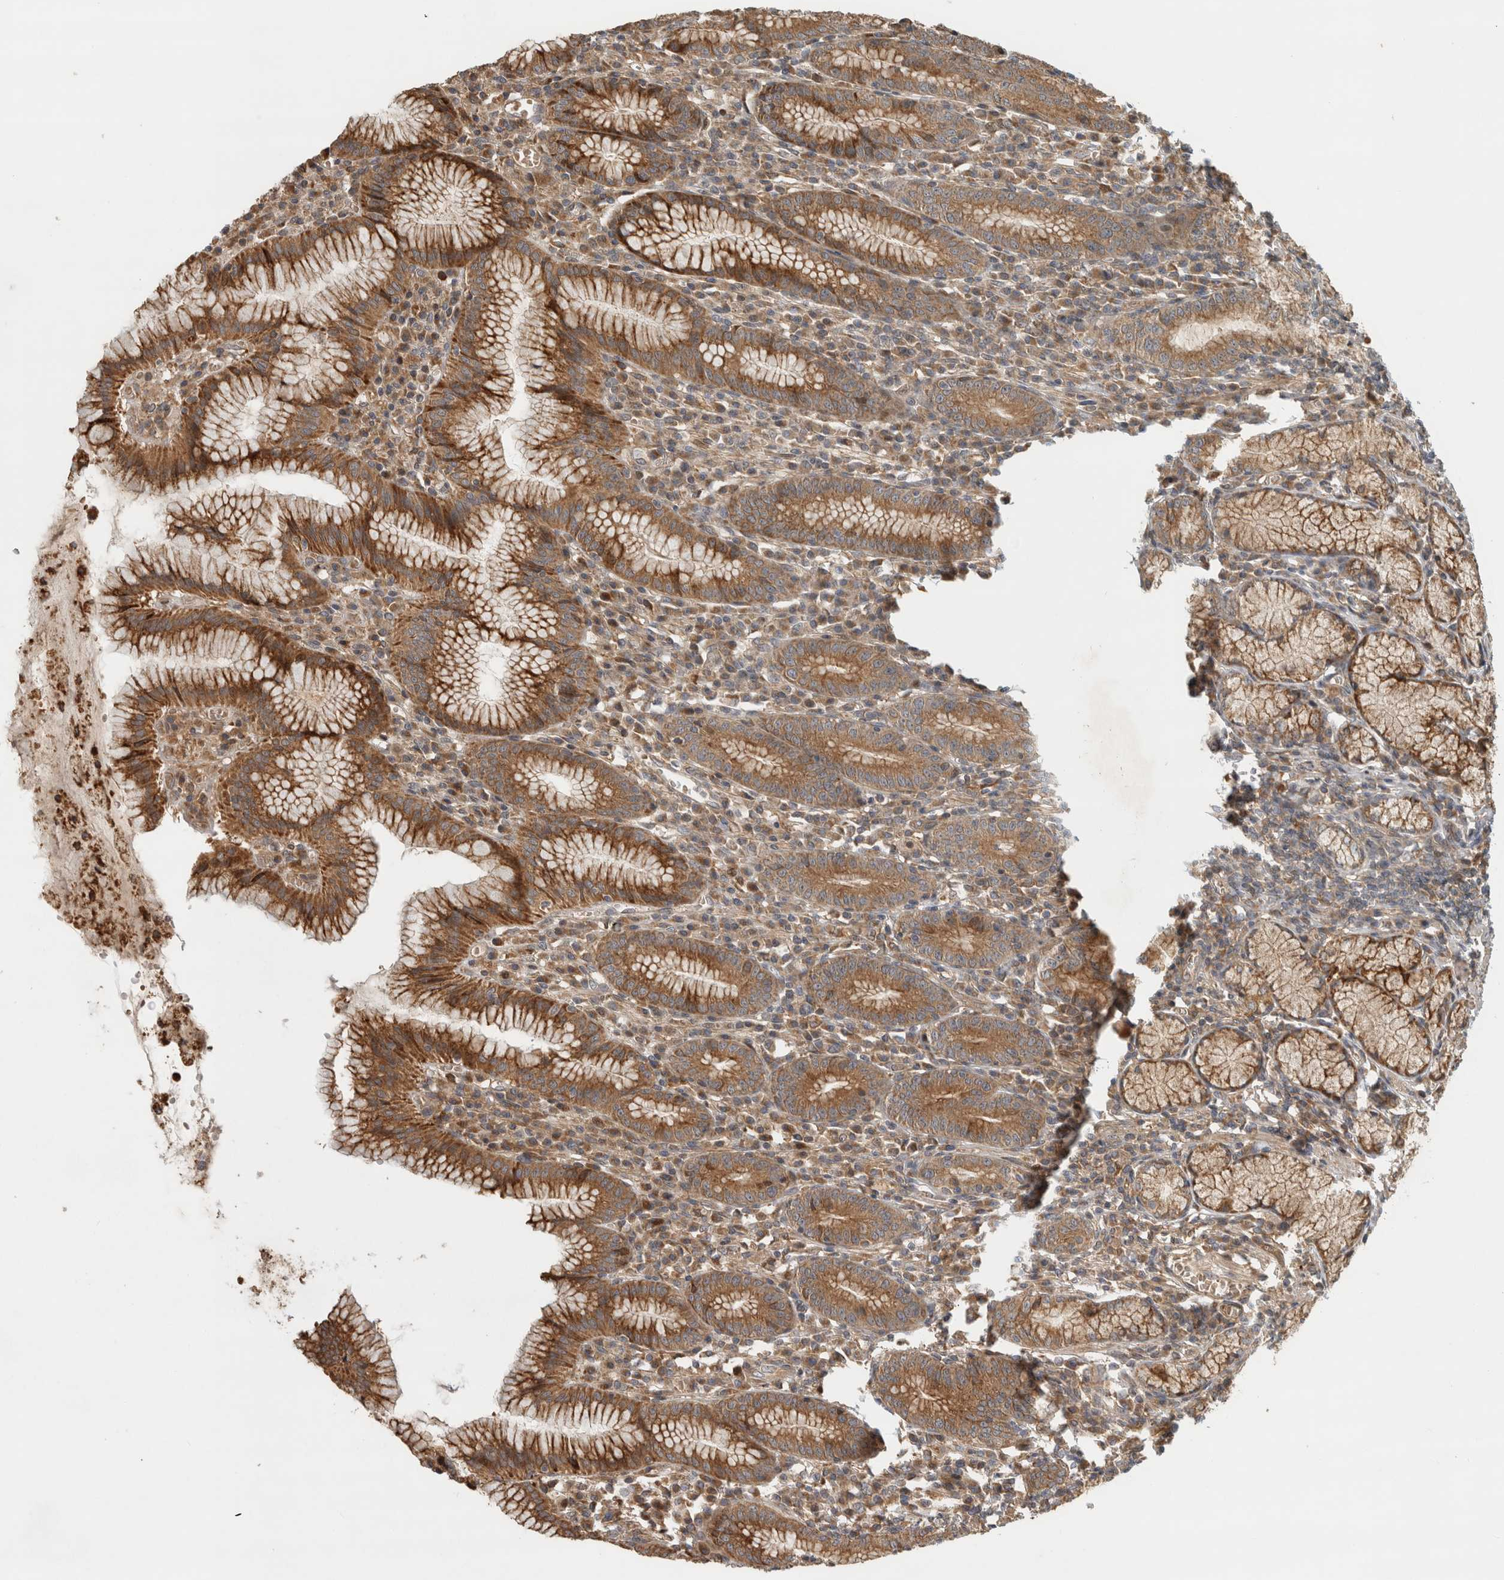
{"staining": {"intensity": "strong", "quantity": ">75%", "location": "cytoplasmic/membranous"}, "tissue": "stomach", "cell_type": "Glandular cells", "image_type": "normal", "snomed": [{"axis": "morphology", "description": "Normal tissue, NOS"}, {"axis": "topography", "description": "Stomach"}], "caption": "Immunohistochemistry (IHC) (DAB) staining of unremarkable stomach shows strong cytoplasmic/membranous protein staining in approximately >75% of glandular cells.", "gene": "TUBD1", "patient": {"sex": "male", "age": 55}}